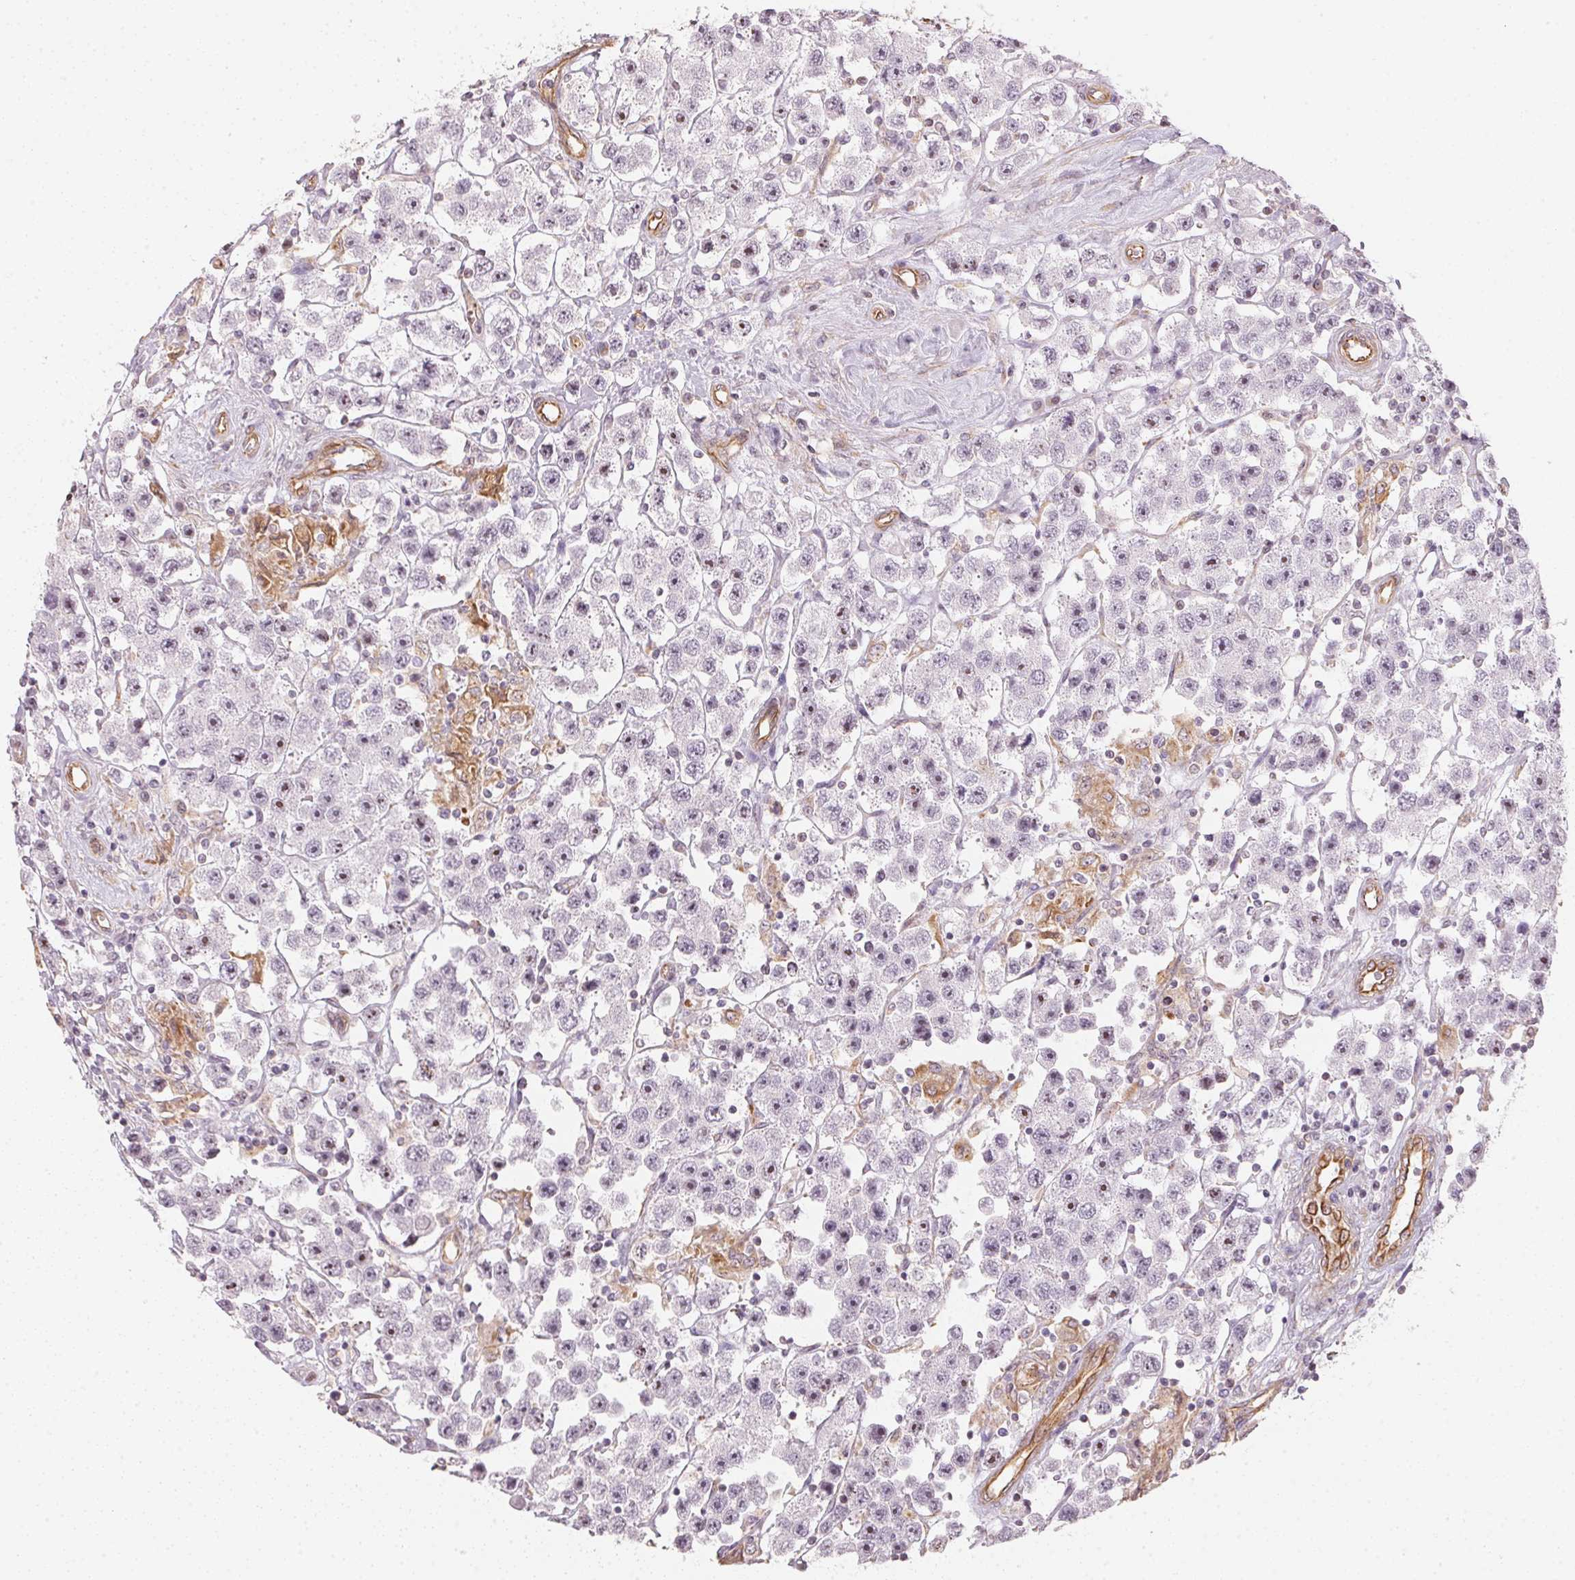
{"staining": {"intensity": "weak", "quantity": "<25%", "location": "nuclear"}, "tissue": "testis cancer", "cell_type": "Tumor cells", "image_type": "cancer", "snomed": [{"axis": "morphology", "description": "Seminoma, NOS"}, {"axis": "topography", "description": "Testis"}], "caption": "Protein analysis of testis cancer (seminoma) exhibits no significant staining in tumor cells.", "gene": "FOXR2", "patient": {"sex": "male", "age": 45}}